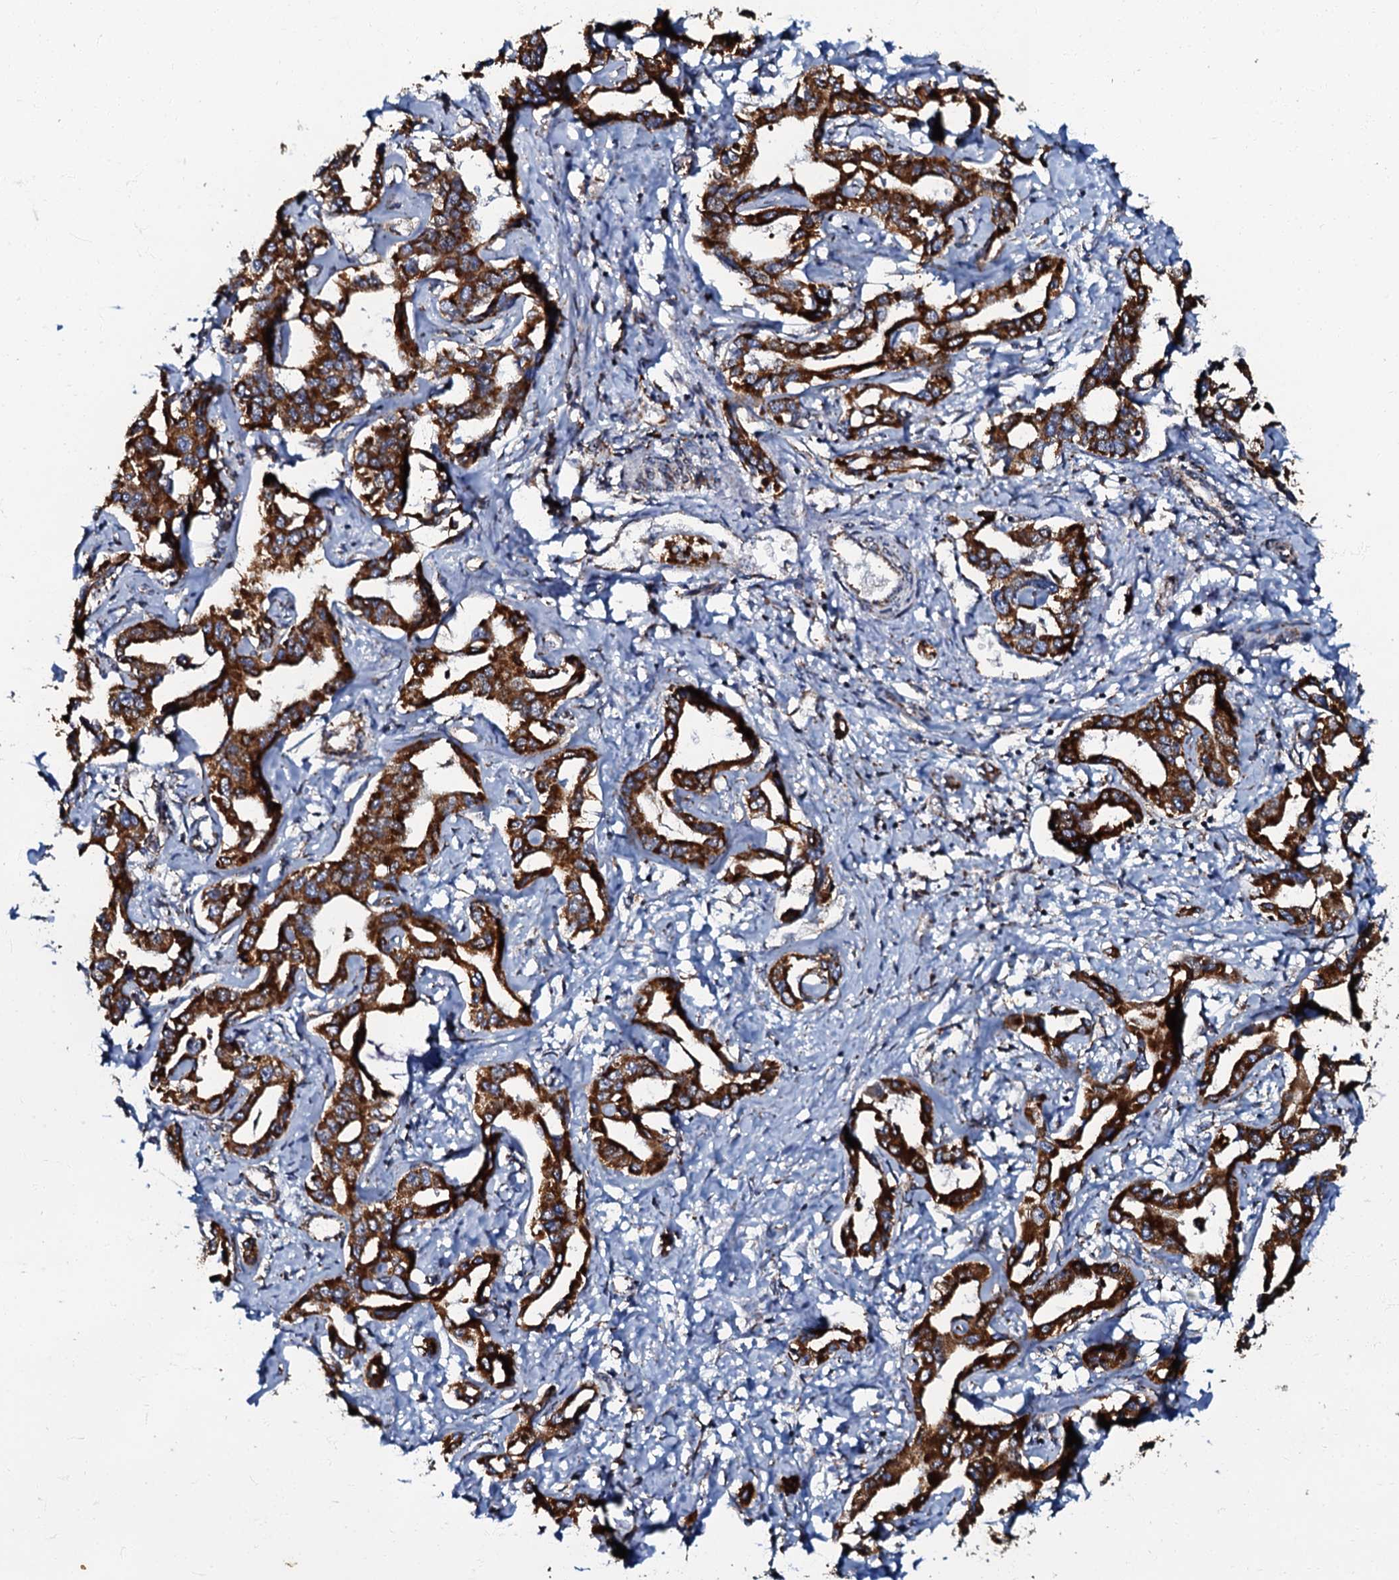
{"staining": {"intensity": "strong", "quantity": ">75%", "location": "cytoplasmic/membranous"}, "tissue": "liver cancer", "cell_type": "Tumor cells", "image_type": "cancer", "snomed": [{"axis": "morphology", "description": "Cholangiocarcinoma"}, {"axis": "topography", "description": "Liver"}], "caption": "A brown stain labels strong cytoplasmic/membranous expression of a protein in liver cancer tumor cells.", "gene": "NDUFA12", "patient": {"sex": "male", "age": 59}}